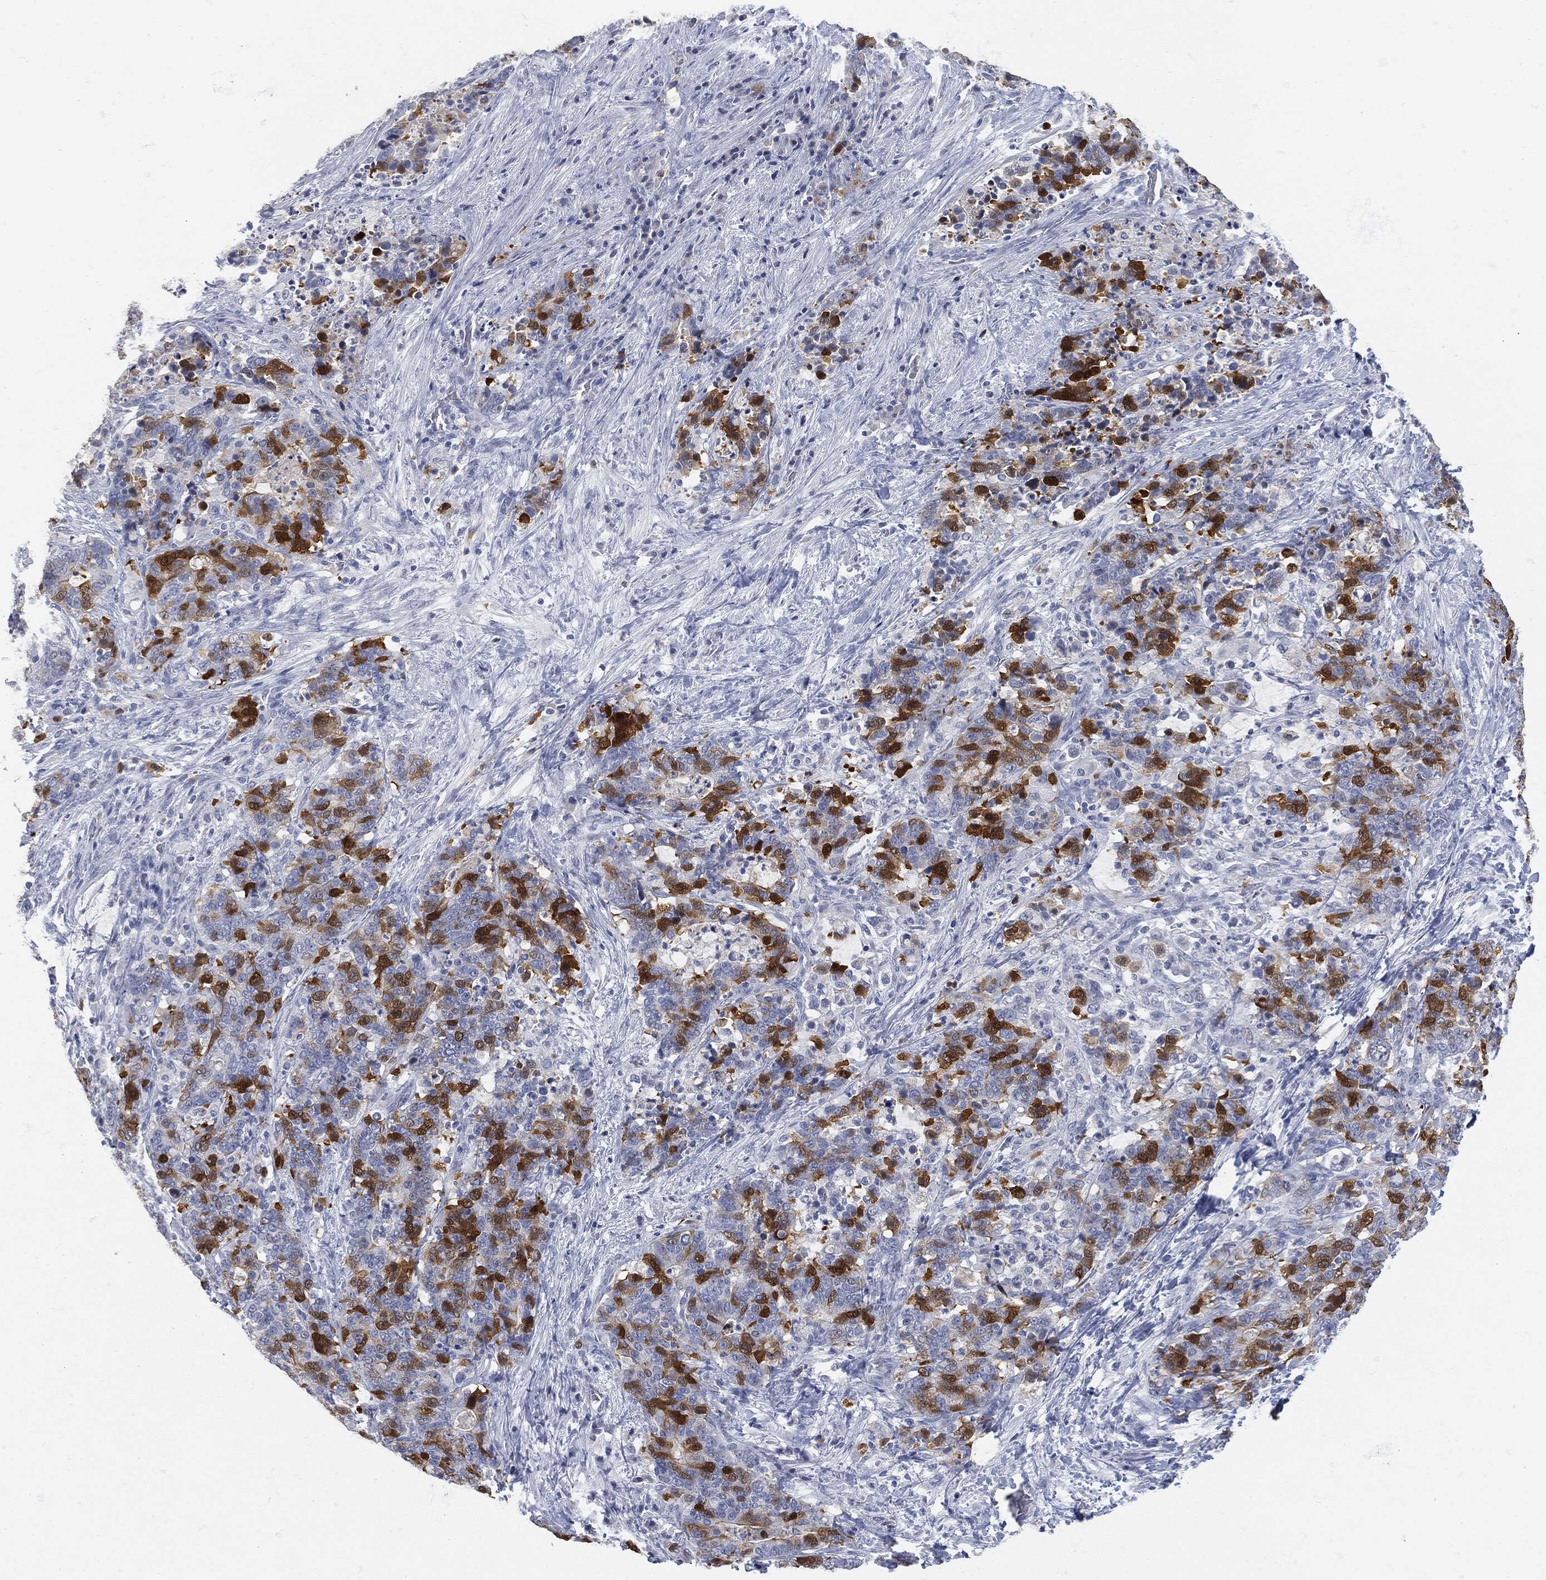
{"staining": {"intensity": "strong", "quantity": "25%-75%", "location": "cytoplasmic/membranous"}, "tissue": "stomach cancer", "cell_type": "Tumor cells", "image_type": "cancer", "snomed": [{"axis": "morphology", "description": "Normal tissue, NOS"}, {"axis": "morphology", "description": "Adenocarcinoma, NOS"}, {"axis": "topography", "description": "Stomach"}], "caption": "Tumor cells exhibit high levels of strong cytoplasmic/membranous staining in about 25%-75% of cells in human stomach cancer.", "gene": "UBE2C", "patient": {"sex": "female", "age": 64}}